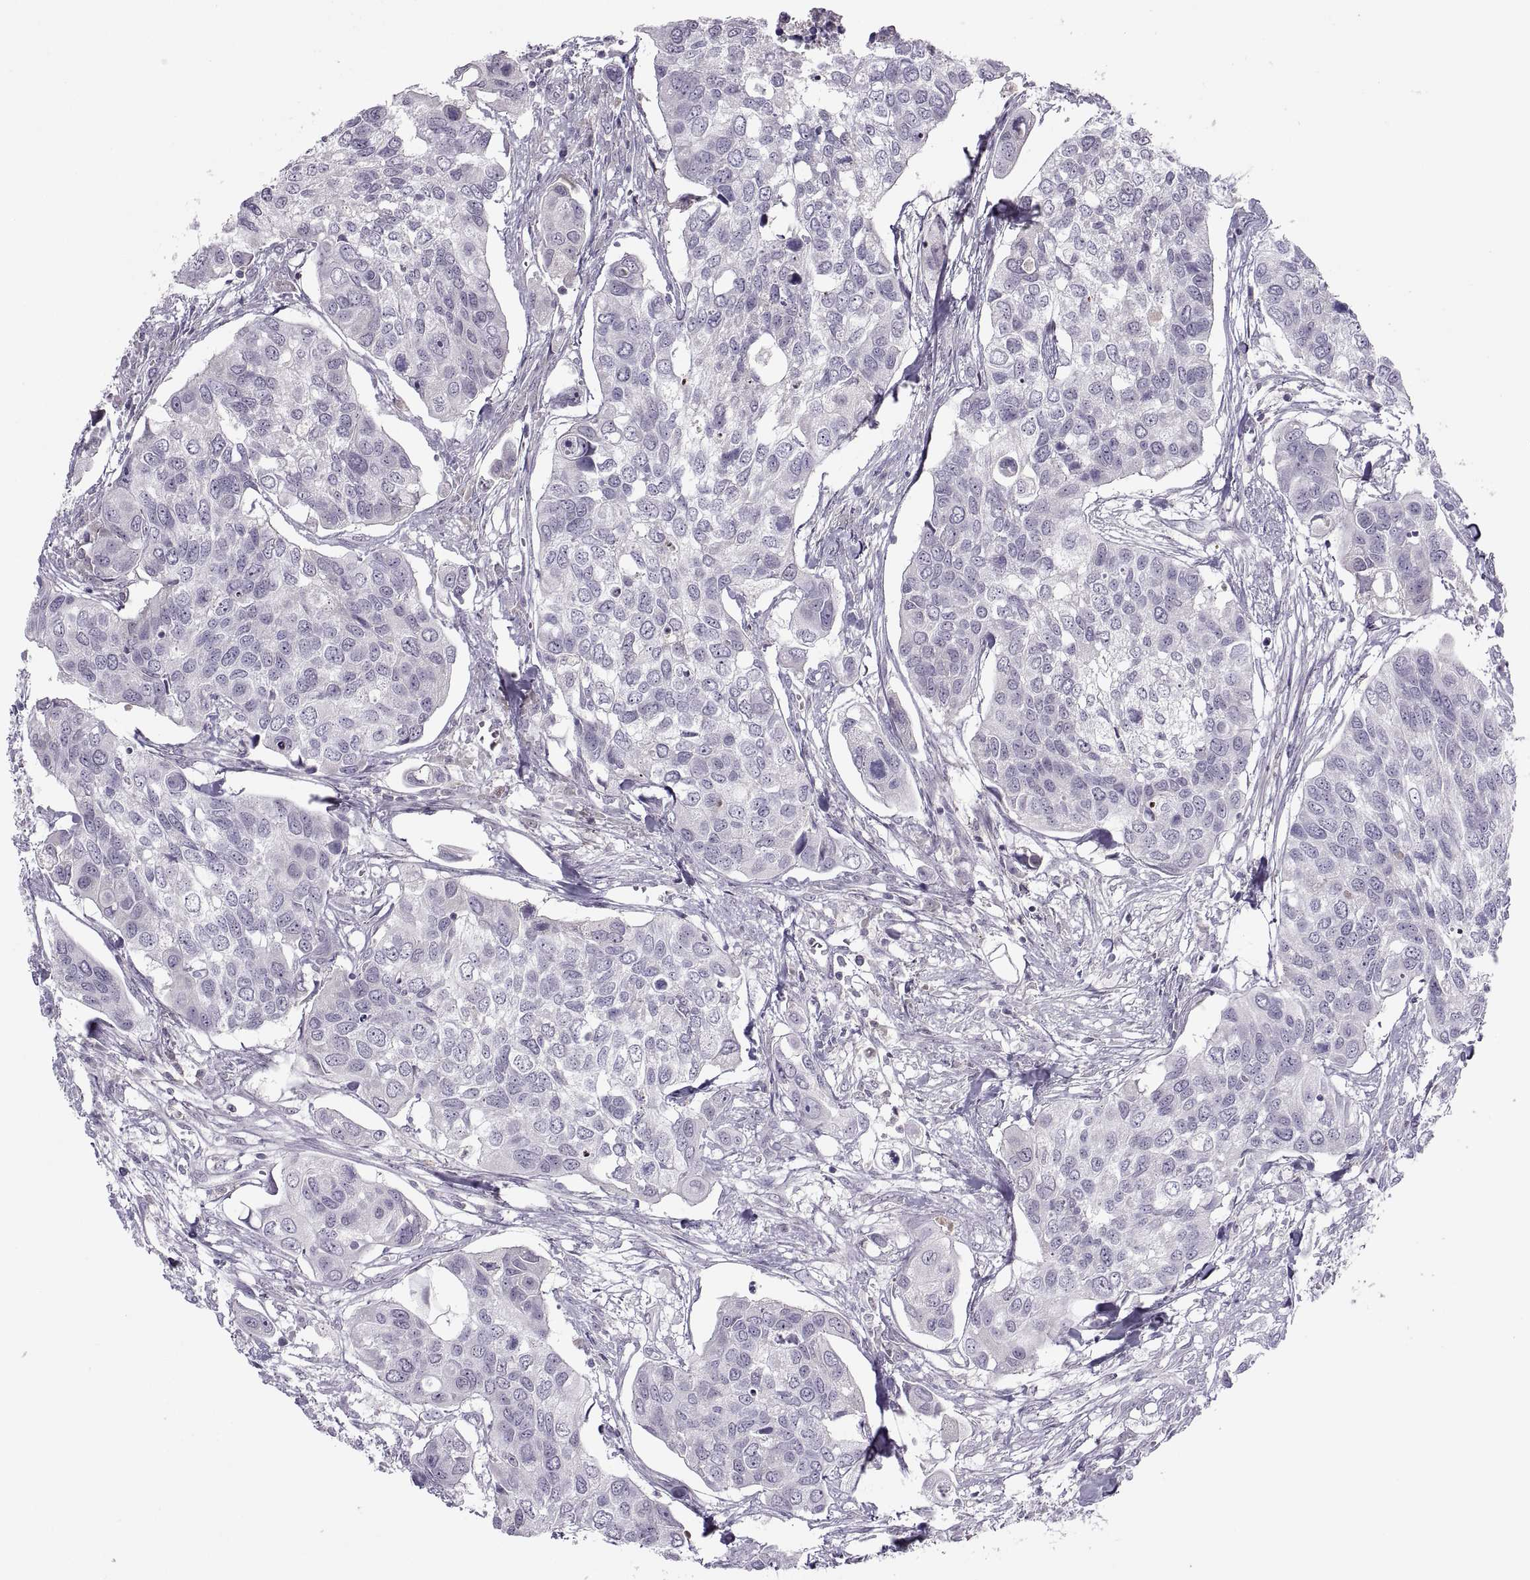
{"staining": {"intensity": "negative", "quantity": "none", "location": "none"}, "tissue": "urothelial cancer", "cell_type": "Tumor cells", "image_type": "cancer", "snomed": [{"axis": "morphology", "description": "Urothelial carcinoma, High grade"}, {"axis": "topography", "description": "Urinary bladder"}], "caption": "This histopathology image is of urothelial carcinoma (high-grade) stained with immunohistochemistry to label a protein in brown with the nuclei are counter-stained blue. There is no expression in tumor cells. (DAB (3,3'-diaminobenzidine) immunohistochemistry visualized using brightfield microscopy, high magnification).", "gene": "CHCT1", "patient": {"sex": "male", "age": 60}}